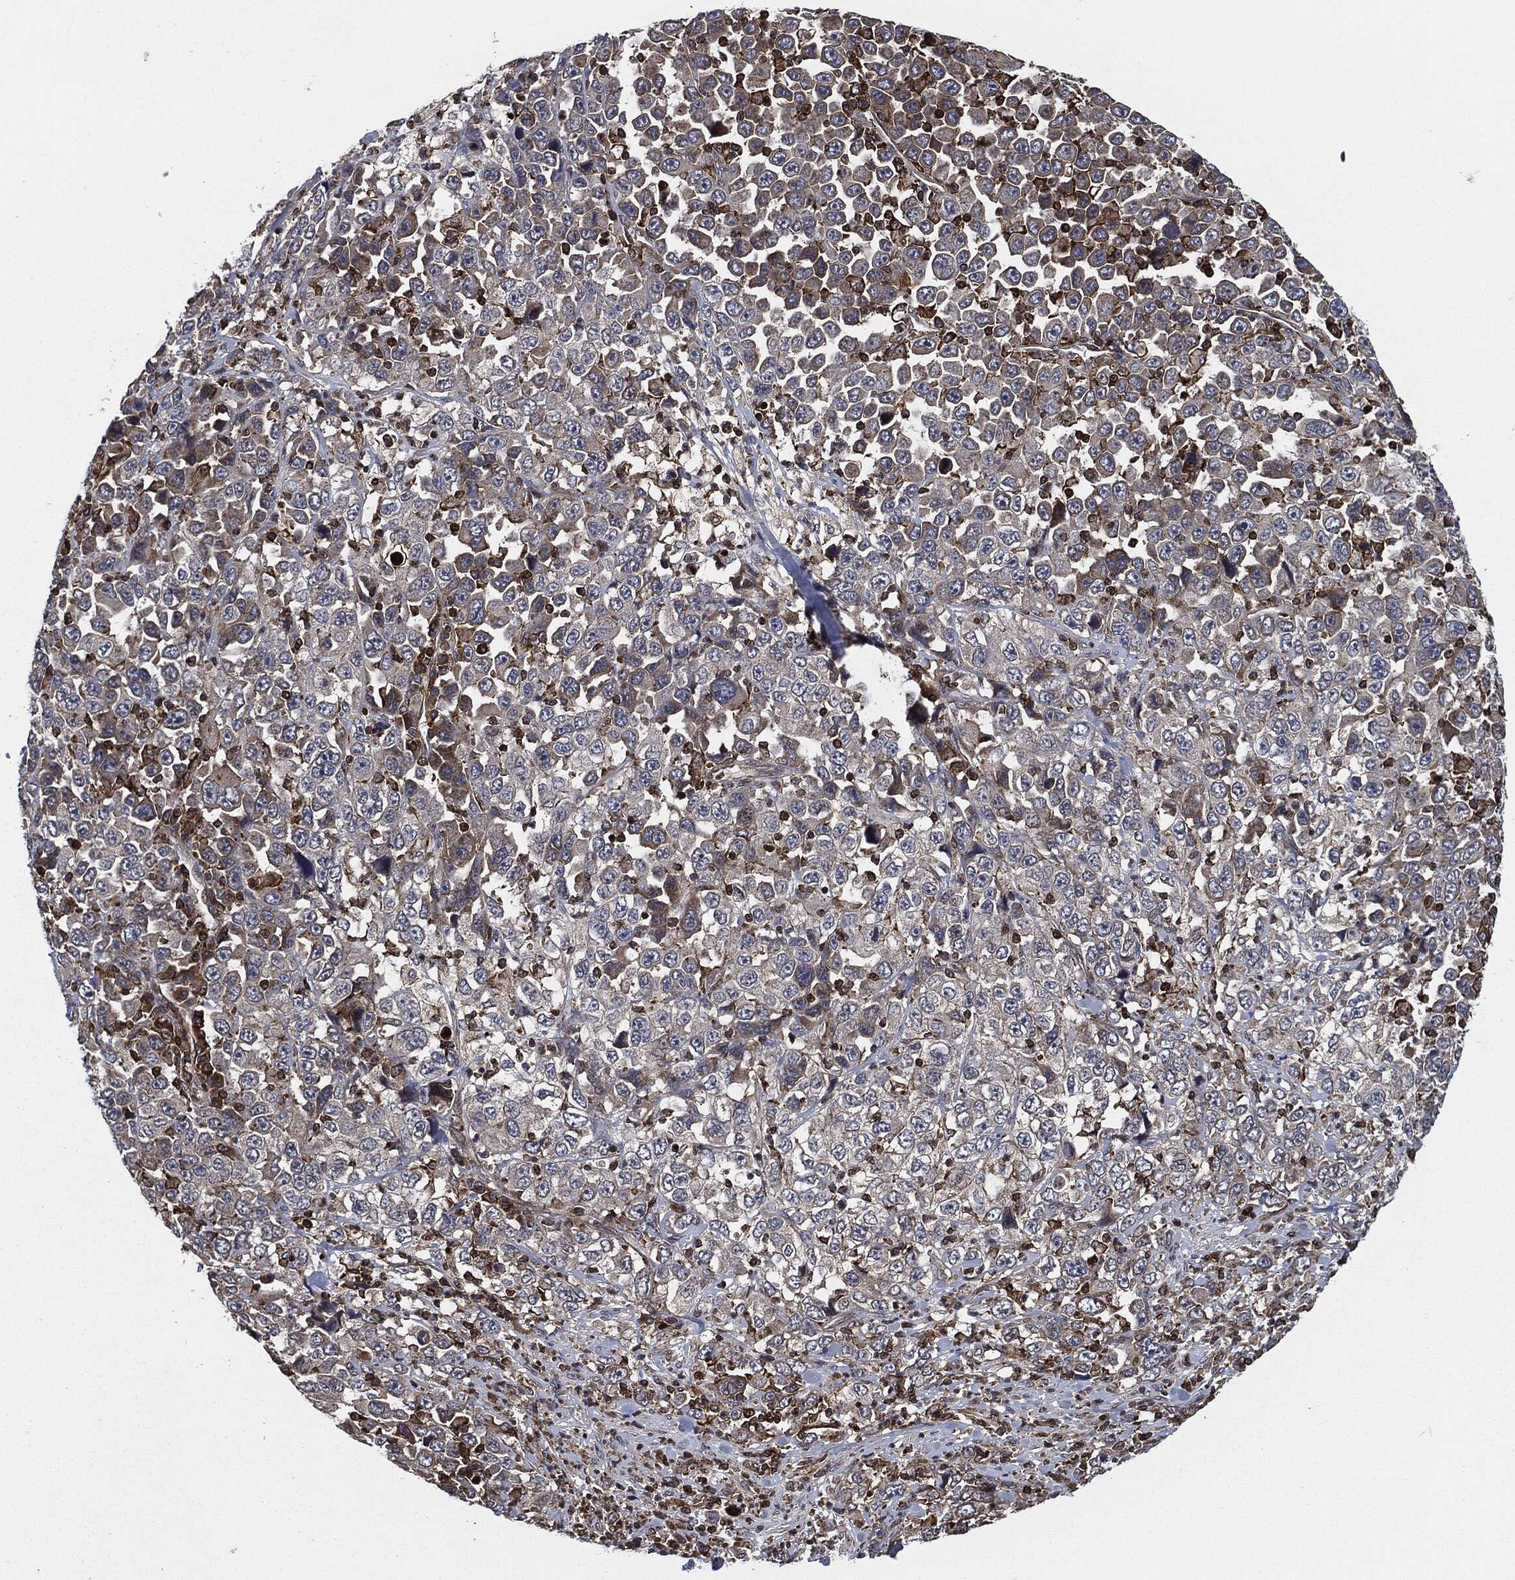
{"staining": {"intensity": "negative", "quantity": "none", "location": "none"}, "tissue": "stomach cancer", "cell_type": "Tumor cells", "image_type": "cancer", "snomed": [{"axis": "morphology", "description": "Normal tissue, NOS"}, {"axis": "morphology", "description": "Adenocarcinoma, NOS"}, {"axis": "topography", "description": "Stomach, upper"}, {"axis": "topography", "description": "Stomach"}], "caption": "This is a histopathology image of immunohistochemistry staining of stomach cancer, which shows no staining in tumor cells.", "gene": "UBR1", "patient": {"sex": "male", "age": 59}}